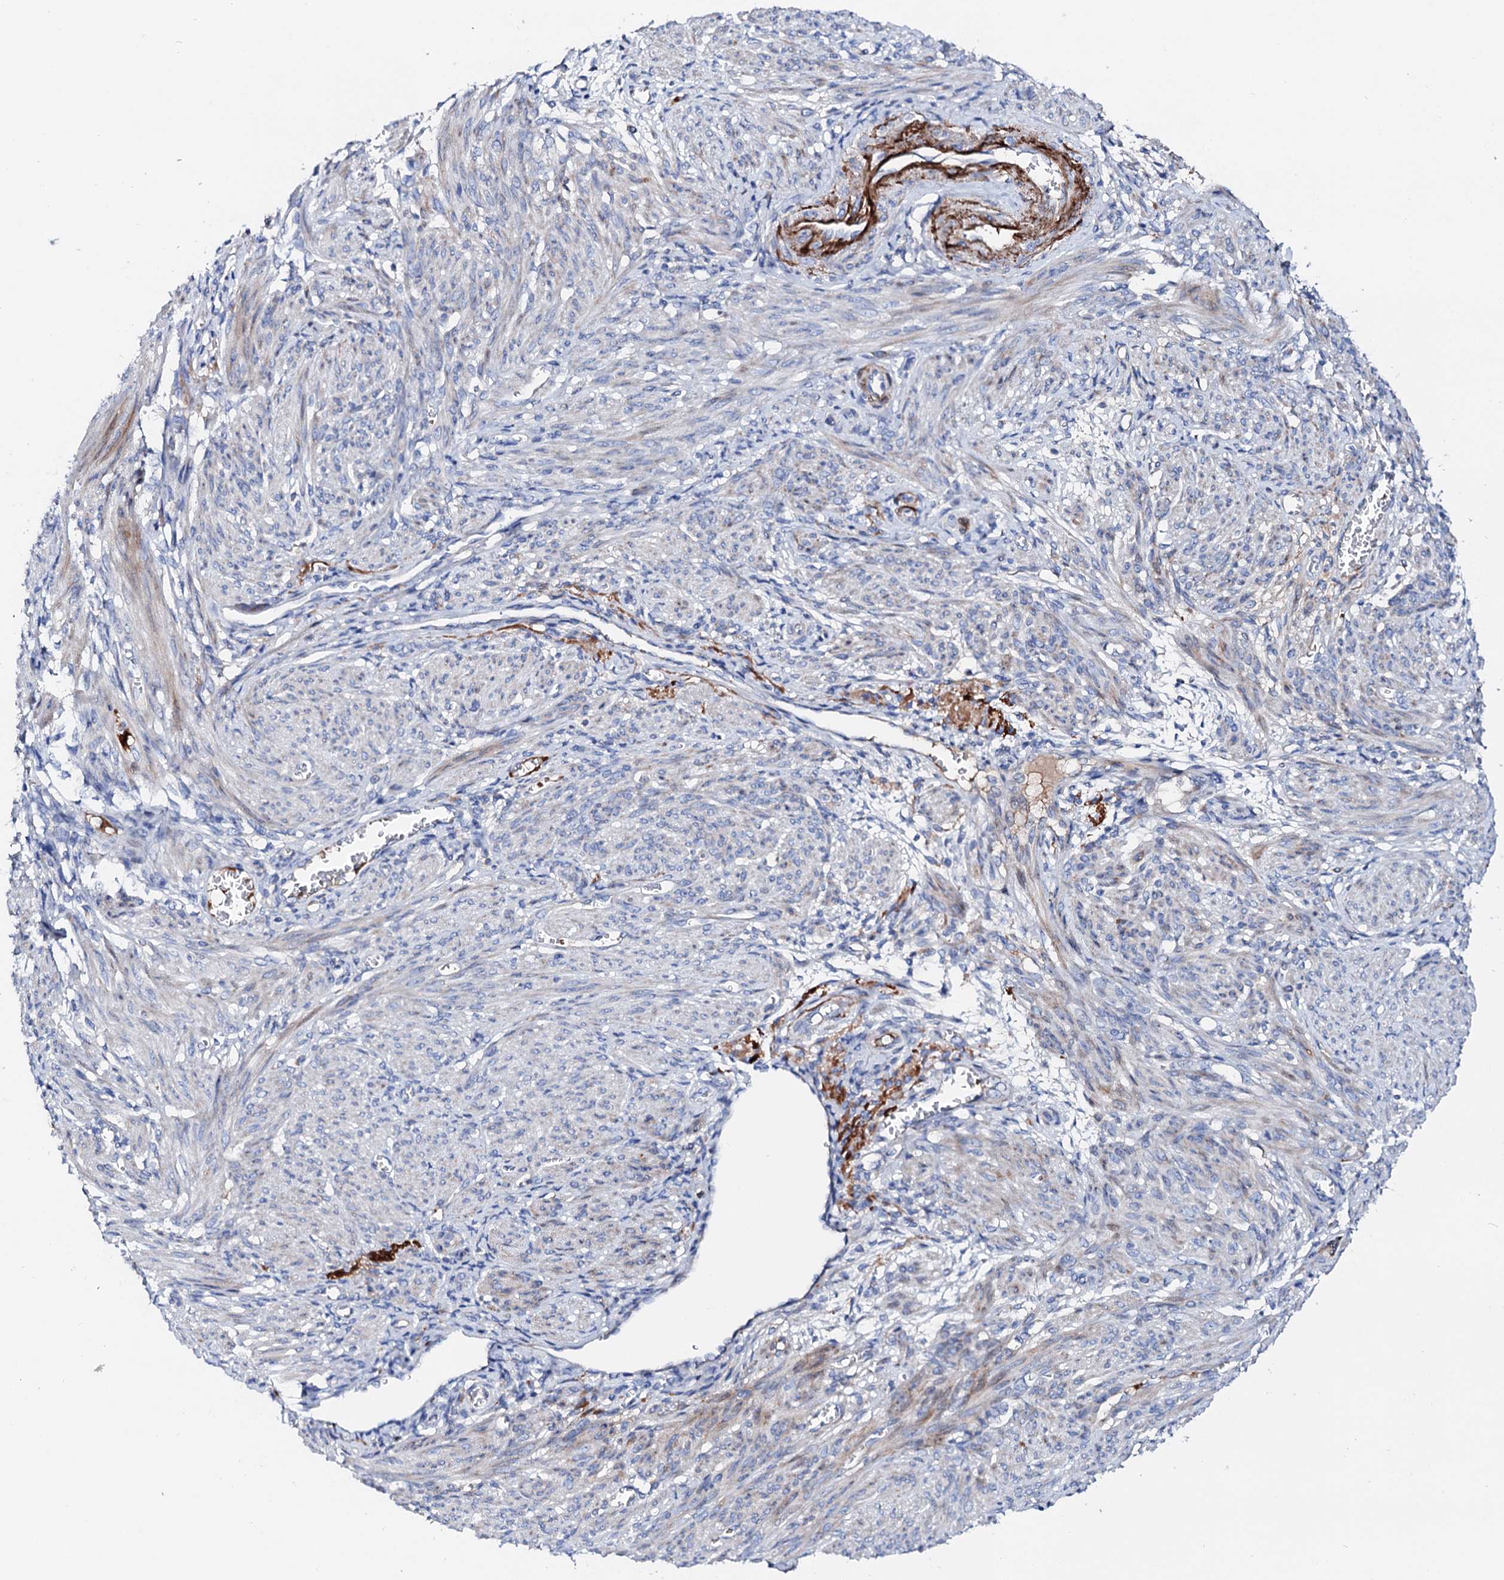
{"staining": {"intensity": "weak", "quantity": "<25%", "location": "cytoplasmic/membranous"}, "tissue": "smooth muscle", "cell_type": "Smooth muscle cells", "image_type": "normal", "snomed": [{"axis": "morphology", "description": "Normal tissue, NOS"}, {"axis": "topography", "description": "Smooth muscle"}], "caption": "The photomicrograph exhibits no staining of smooth muscle cells in benign smooth muscle. The staining is performed using DAB brown chromogen with nuclei counter-stained in using hematoxylin.", "gene": "SLC10A7", "patient": {"sex": "female", "age": 39}}